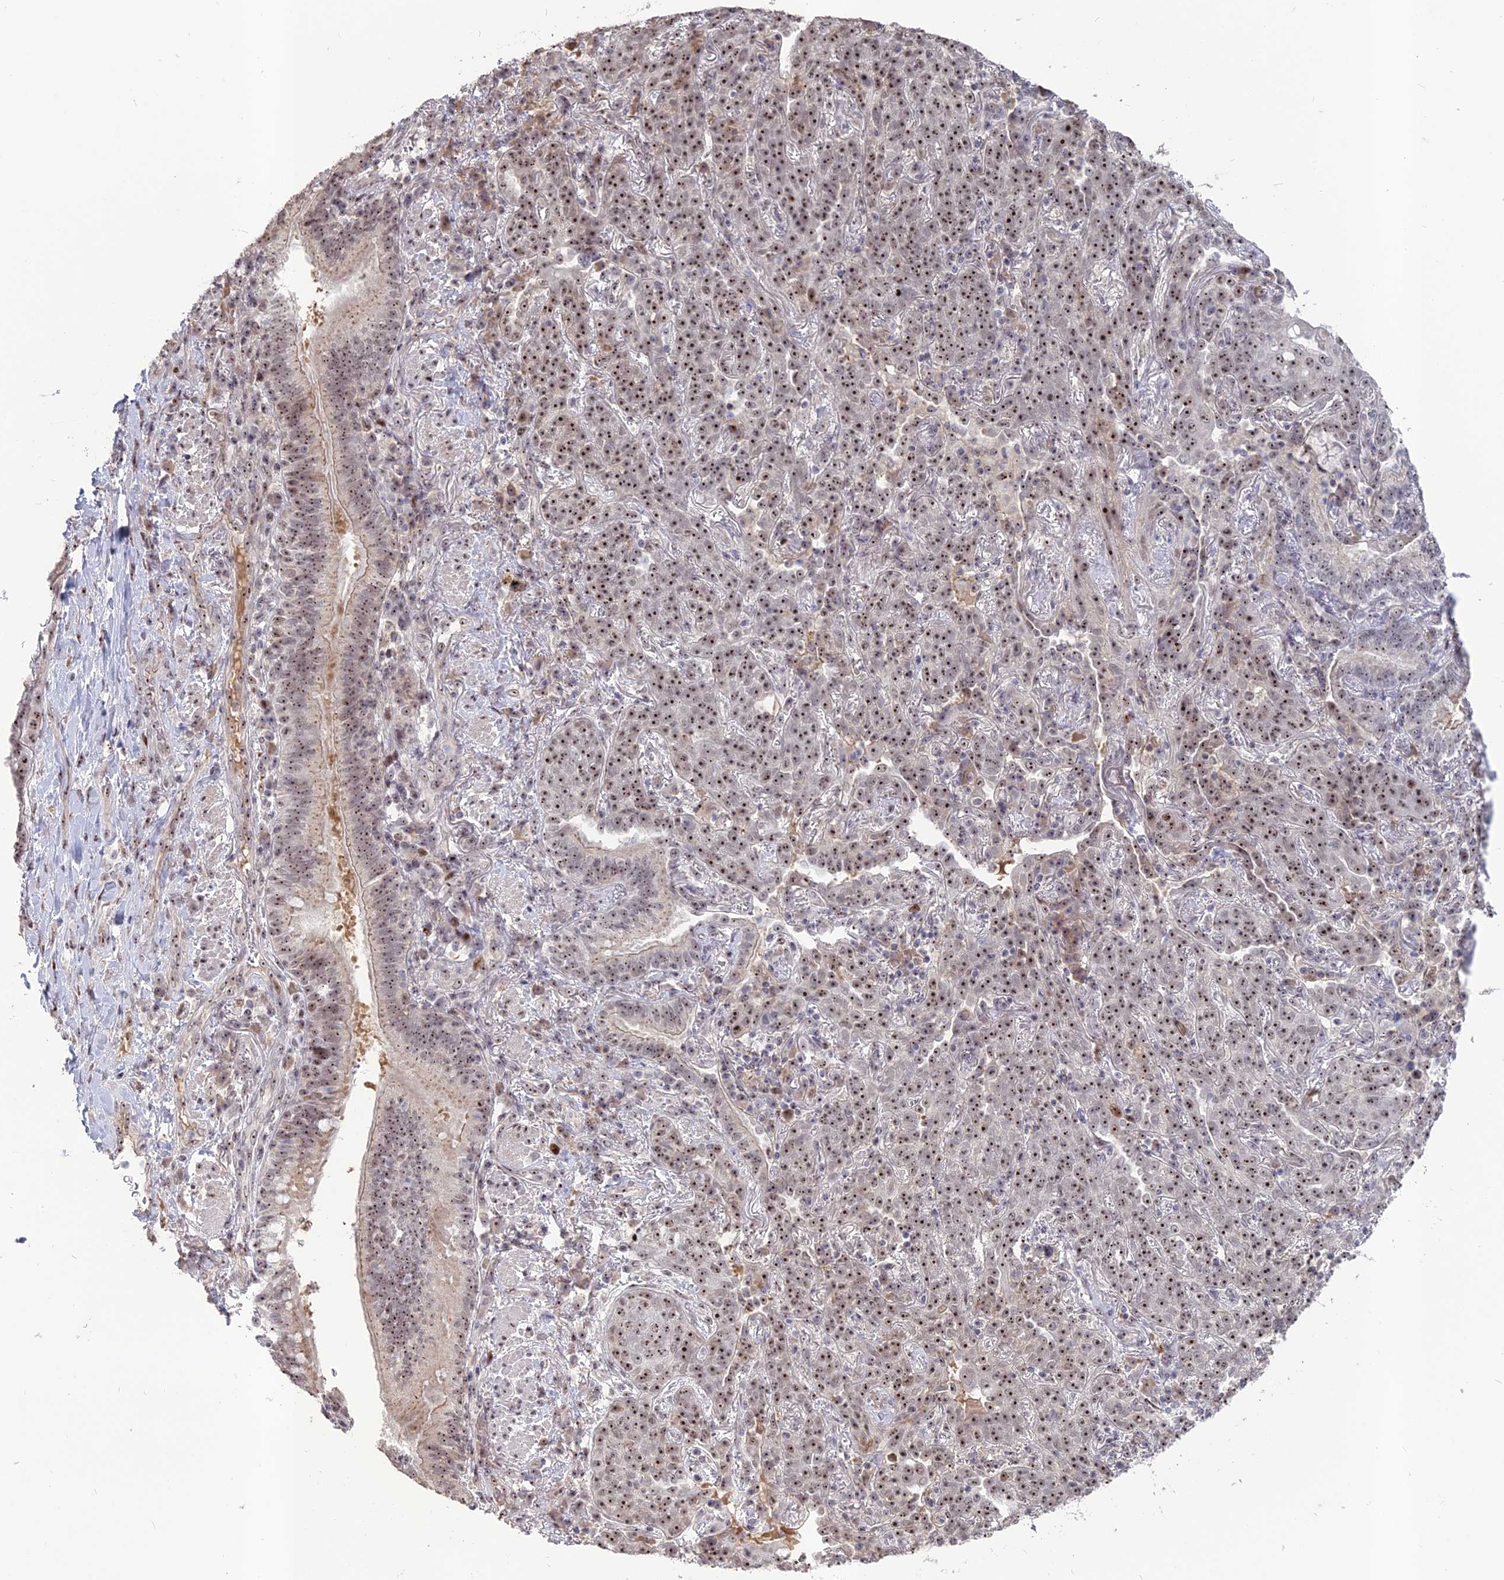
{"staining": {"intensity": "strong", "quantity": ">75%", "location": "nuclear"}, "tissue": "lung cancer", "cell_type": "Tumor cells", "image_type": "cancer", "snomed": [{"axis": "morphology", "description": "Squamous cell carcinoma, NOS"}, {"axis": "topography", "description": "Lung"}], "caption": "IHC photomicrograph of squamous cell carcinoma (lung) stained for a protein (brown), which exhibits high levels of strong nuclear staining in approximately >75% of tumor cells.", "gene": "FAM131A", "patient": {"sex": "female", "age": 70}}